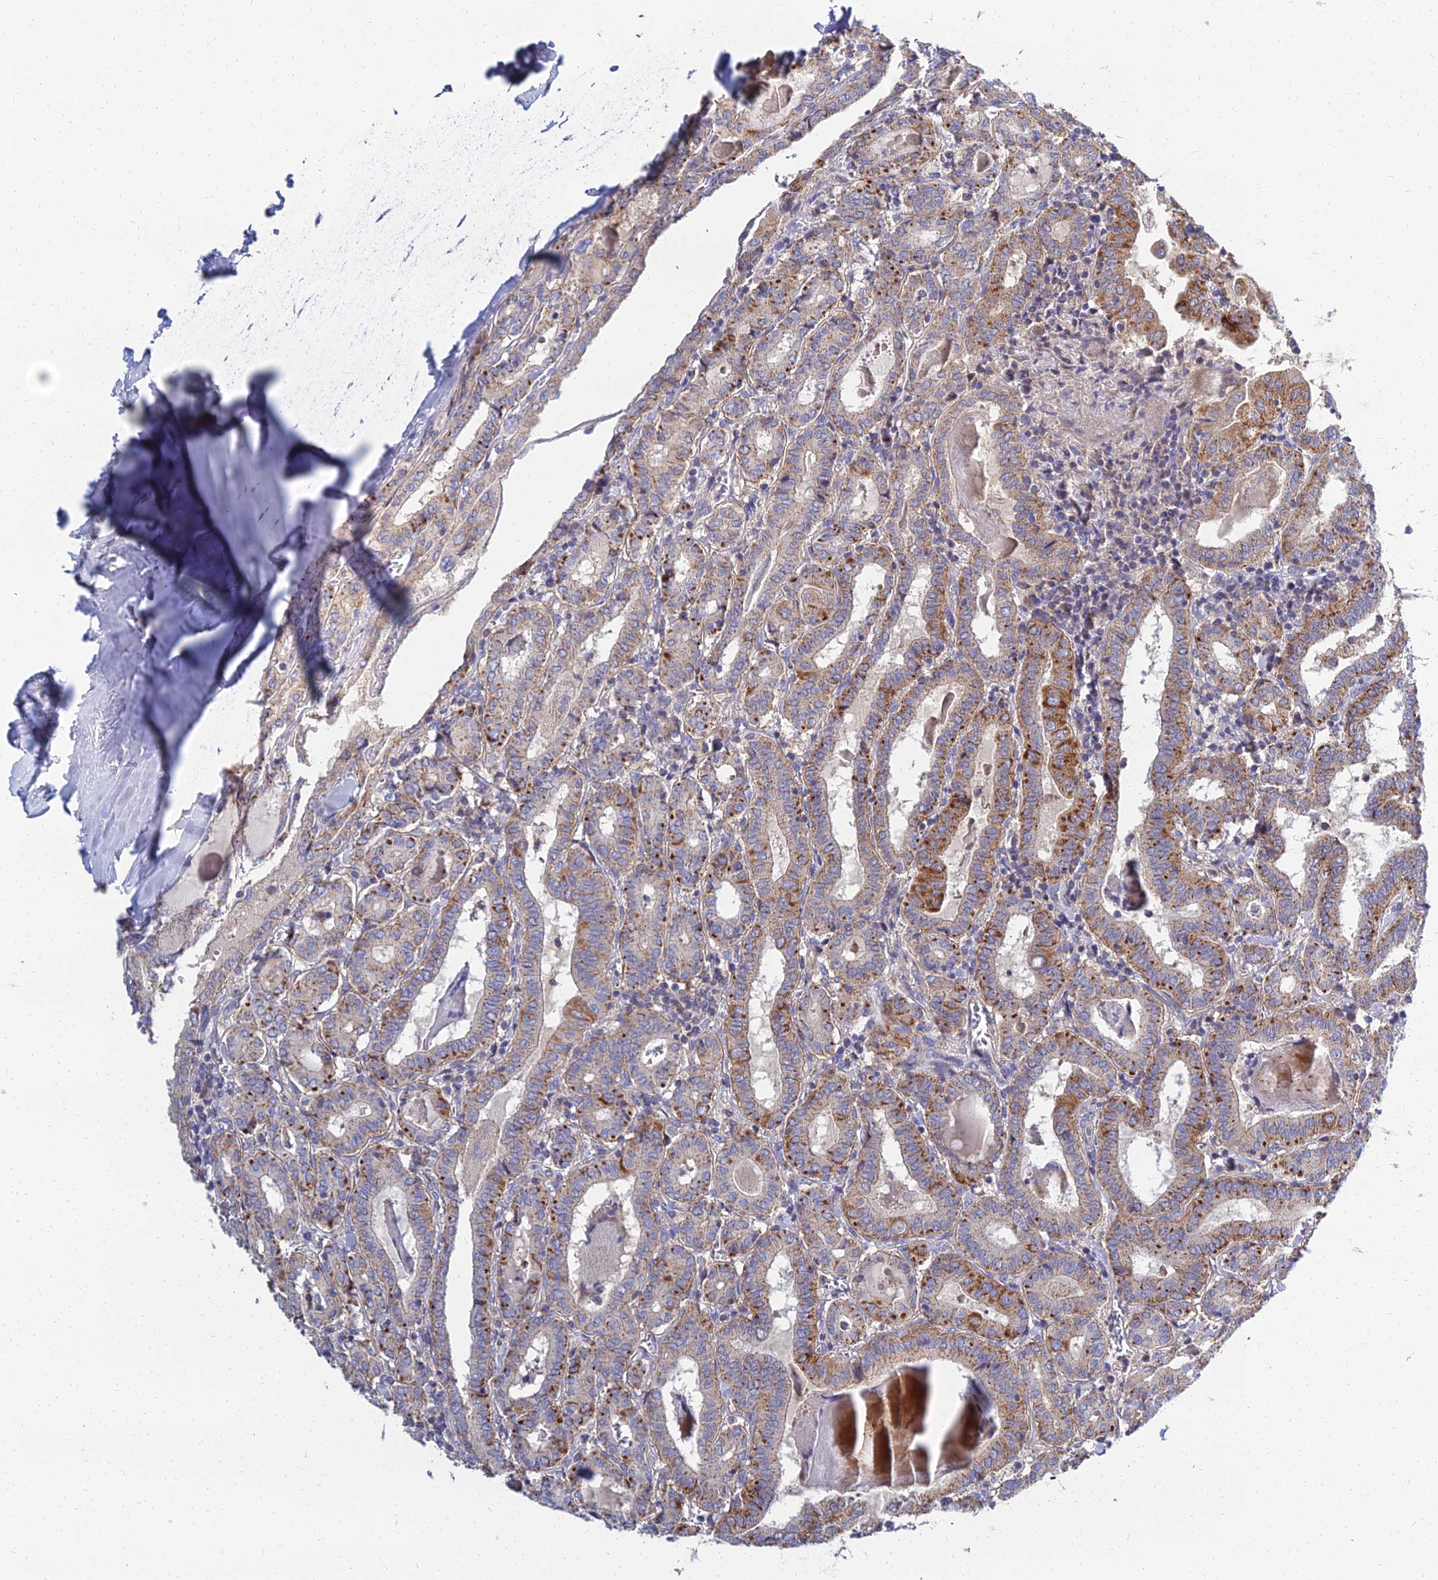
{"staining": {"intensity": "moderate", "quantity": ">75%", "location": "cytoplasmic/membranous"}, "tissue": "thyroid cancer", "cell_type": "Tumor cells", "image_type": "cancer", "snomed": [{"axis": "morphology", "description": "Papillary adenocarcinoma, NOS"}, {"axis": "topography", "description": "Thyroid gland"}], "caption": "Immunohistochemistry (IHC) staining of thyroid cancer (papillary adenocarcinoma), which shows medium levels of moderate cytoplasmic/membranous expression in approximately >75% of tumor cells indicating moderate cytoplasmic/membranous protein positivity. The staining was performed using DAB (3,3'-diaminobenzidine) (brown) for protein detection and nuclei were counterstained in hematoxylin (blue).", "gene": "NPY", "patient": {"sex": "female", "age": 72}}